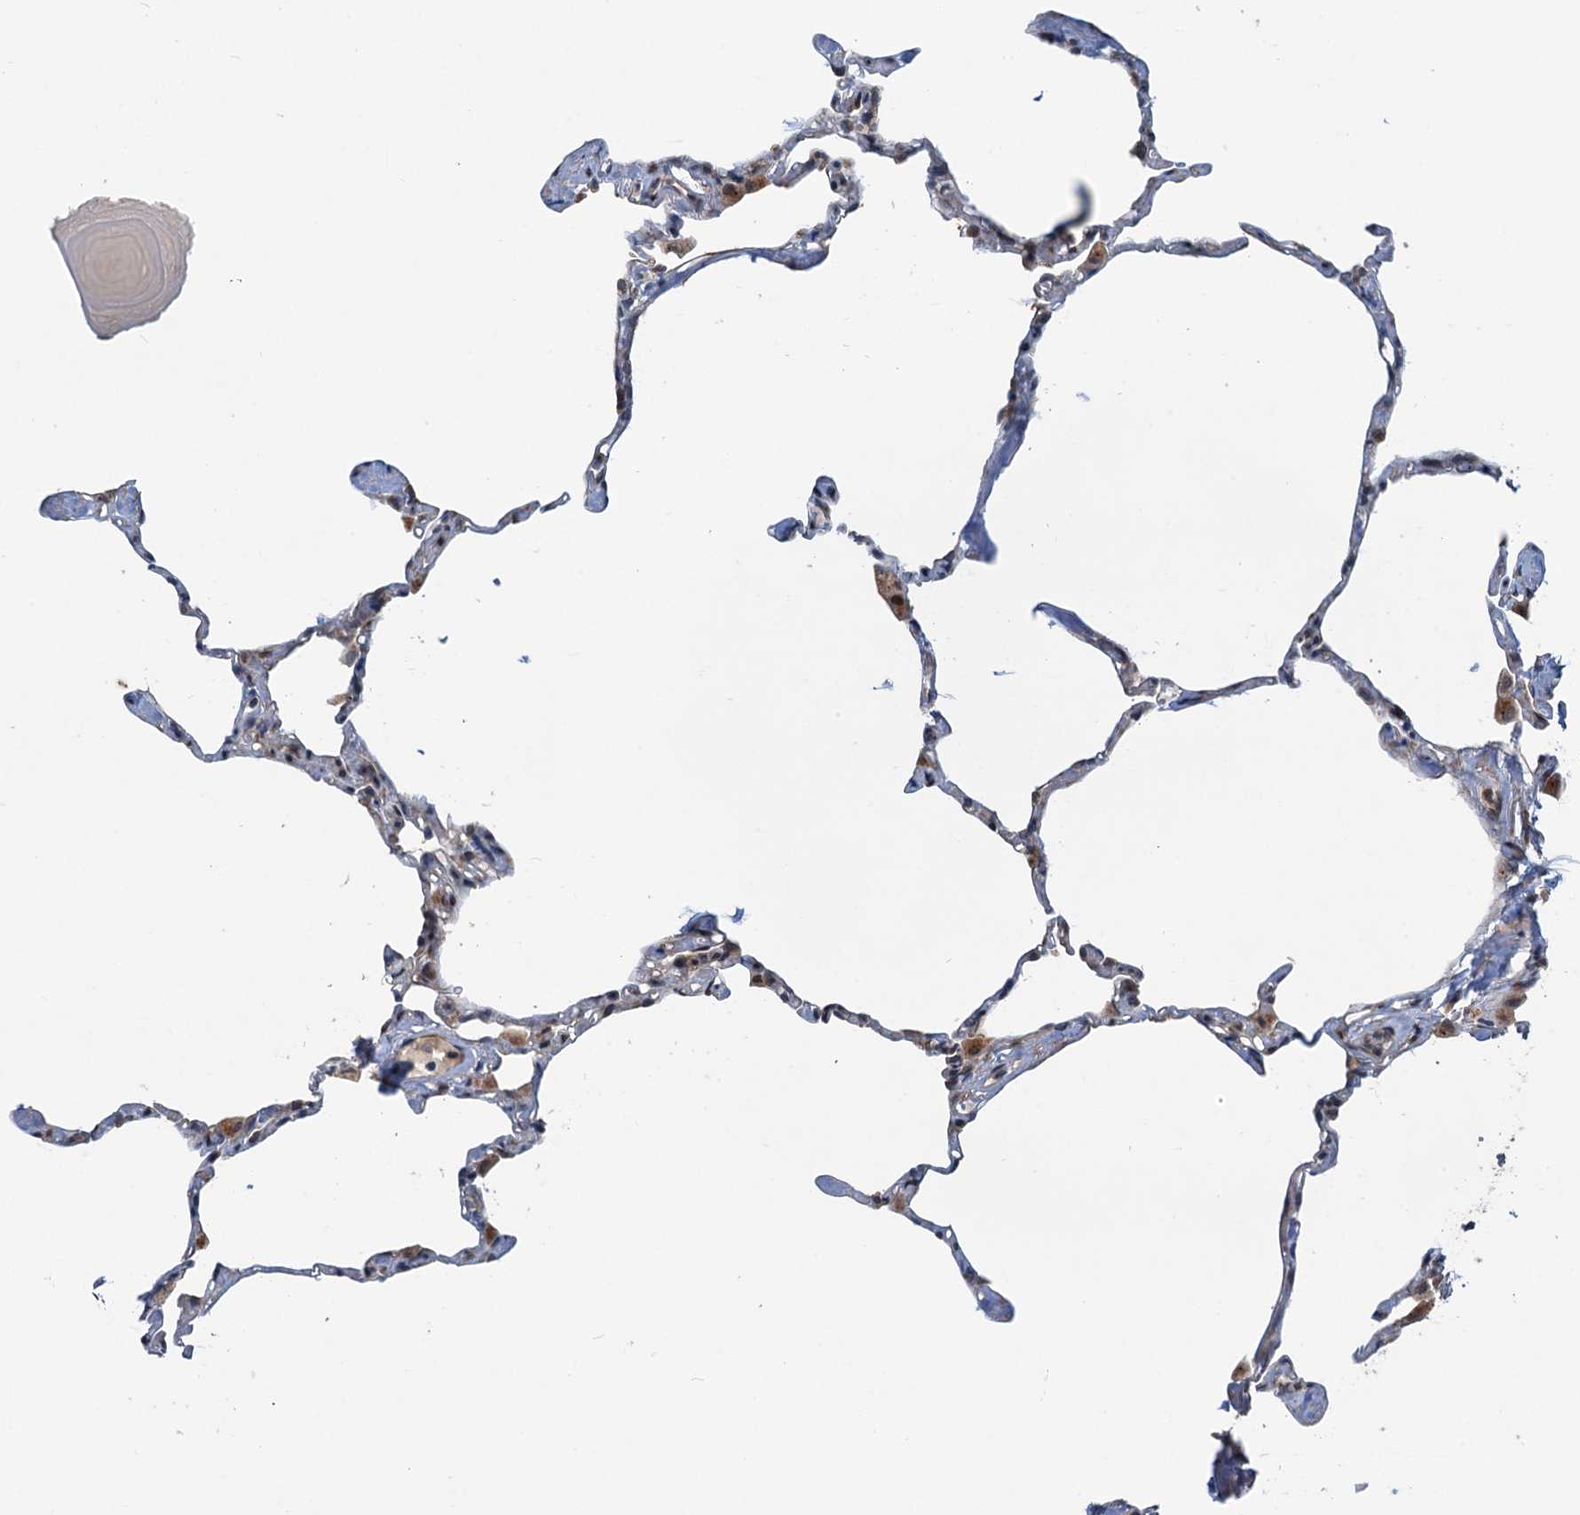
{"staining": {"intensity": "negative", "quantity": "none", "location": "none"}, "tissue": "lung", "cell_type": "Alveolar cells", "image_type": "normal", "snomed": [{"axis": "morphology", "description": "Normal tissue, NOS"}, {"axis": "topography", "description": "Lung"}], "caption": "High power microscopy image of an immunohistochemistry micrograph of unremarkable lung, revealing no significant expression in alveolar cells.", "gene": "DYNC2I2", "patient": {"sex": "male", "age": 65}}